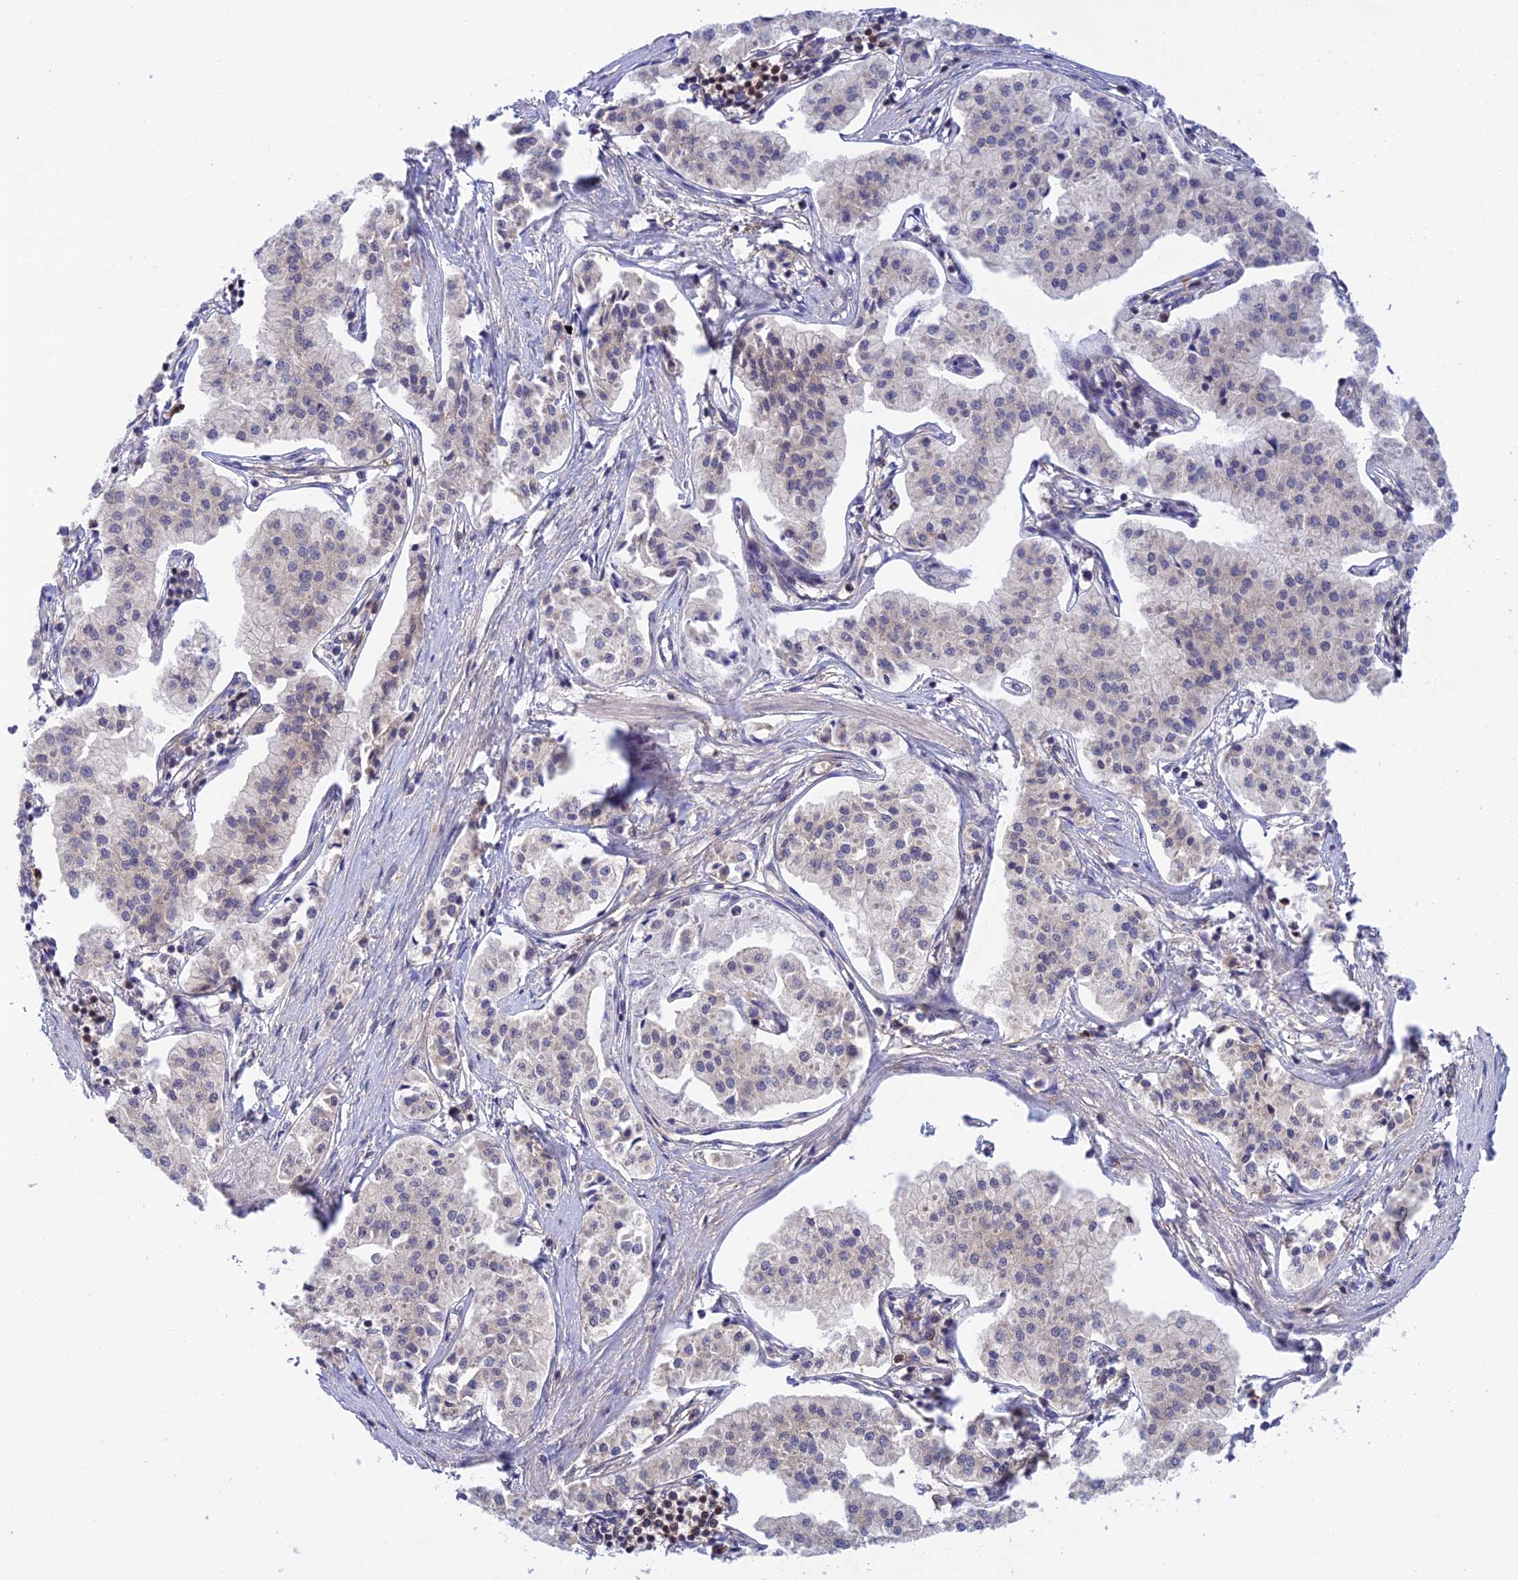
{"staining": {"intensity": "negative", "quantity": "none", "location": "none"}, "tissue": "pancreatic cancer", "cell_type": "Tumor cells", "image_type": "cancer", "snomed": [{"axis": "morphology", "description": "Adenocarcinoma, NOS"}, {"axis": "topography", "description": "Pancreas"}], "caption": "This is an IHC micrograph of human pancreatic cancer (adenocarcinoma). There is no staining in tumor cells.", "gene": "TCEA1", "patient": {"sex": "female", "age": 50}}